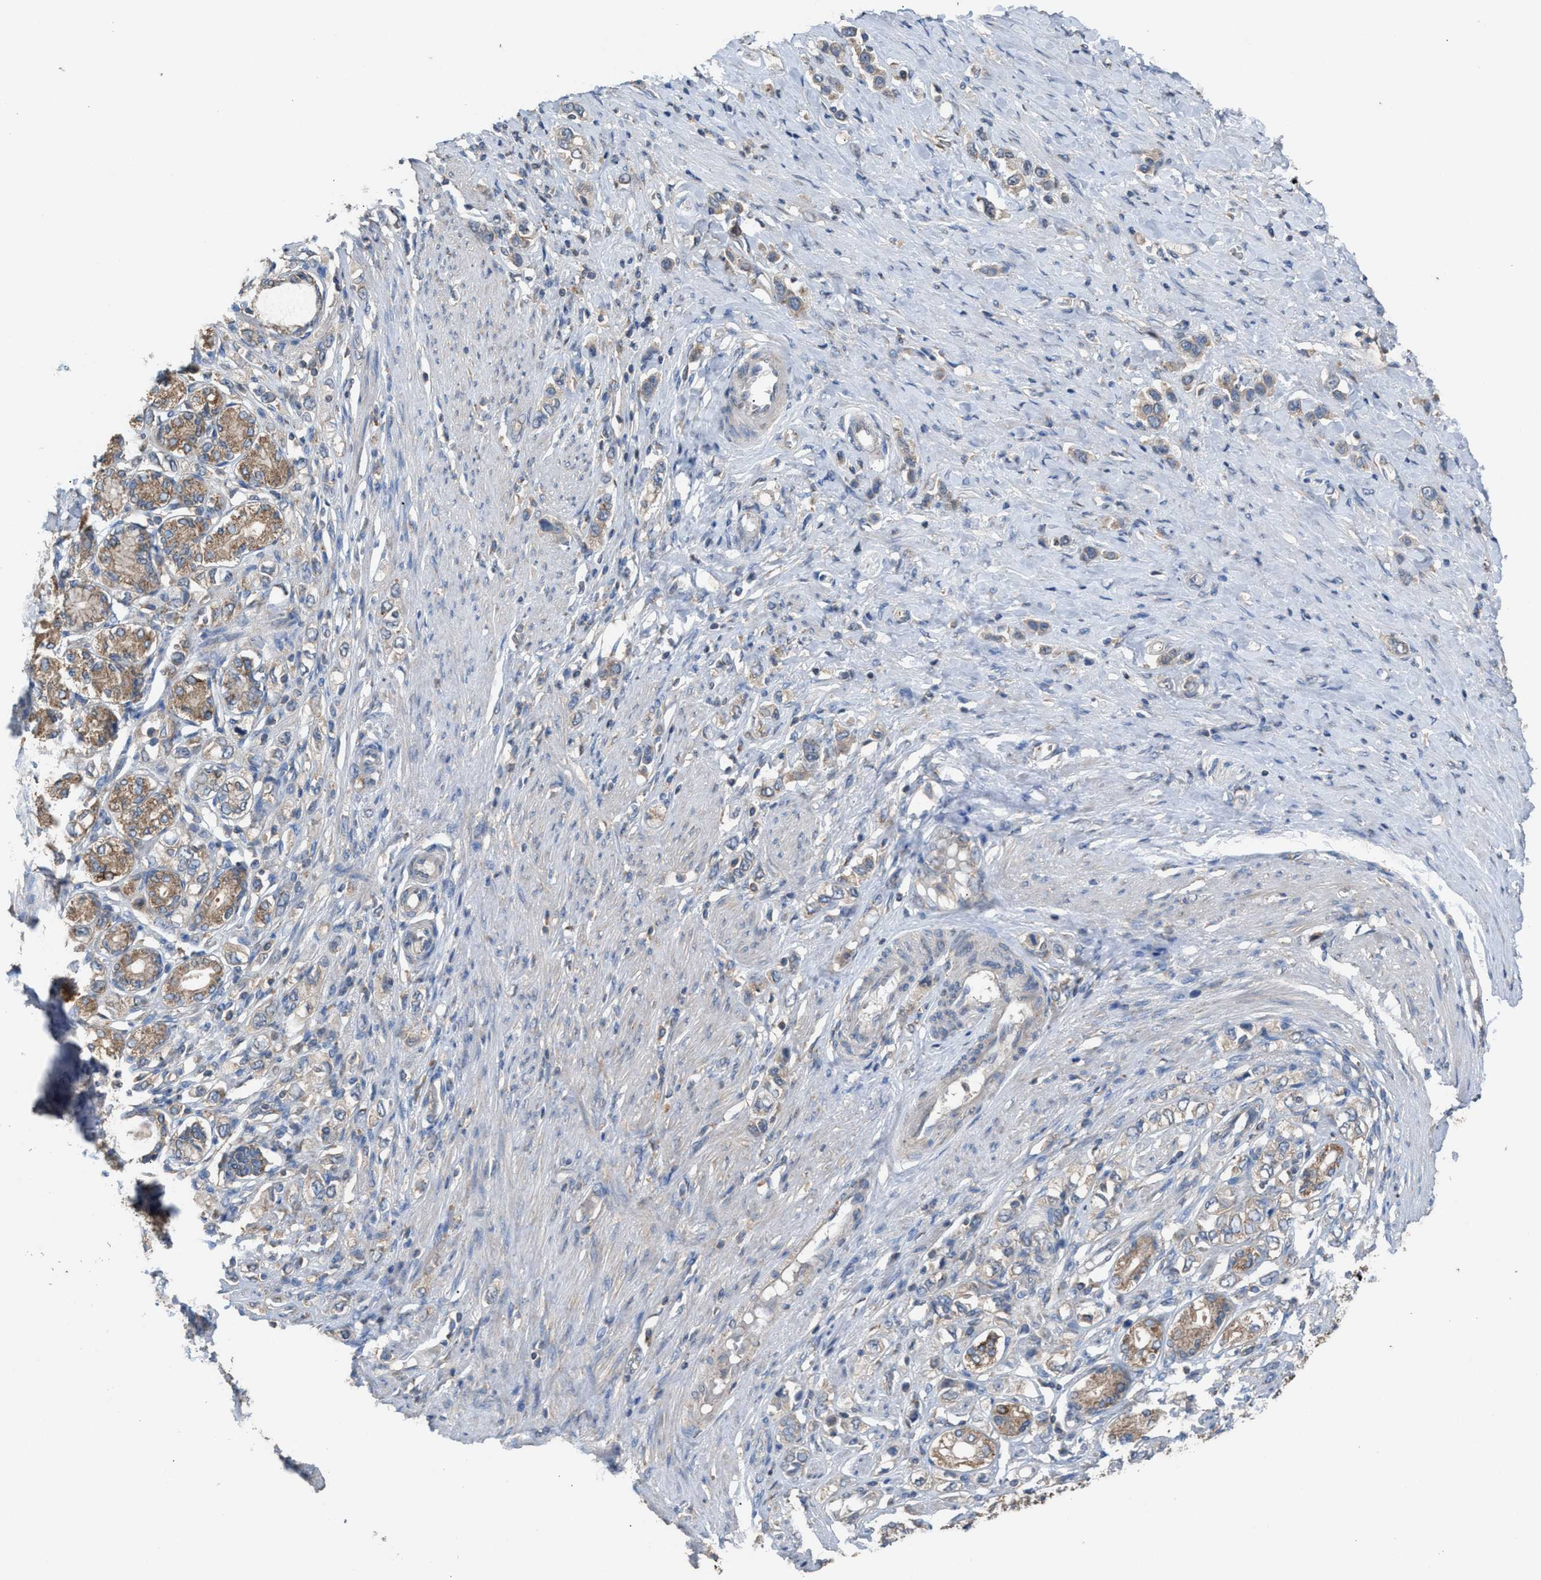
{"staining": {"intensity": "weak", "quantity": "25%-75%", "location": "cytoplasmic/membranous"}, "tissue": "stomach cancer", "cell_type": "Tumor cells", "image_type": "cancer", "snomed": [{"axis": "morphology", "description": "Adenocarcinoma, NOS"}, {"axis": "topography", "description": "Stomach"}], "caption": "Immunohistochemistry (IHC) photomicrograph of adenocarcinoma (stomach) stained for a protein (brown), which reveals low levels of weak cytoplasmic/membranous staining in about 25%-75% of tumor cells.", "gene": "TPK1", "patient": {"sex": "female", "age": 65}}